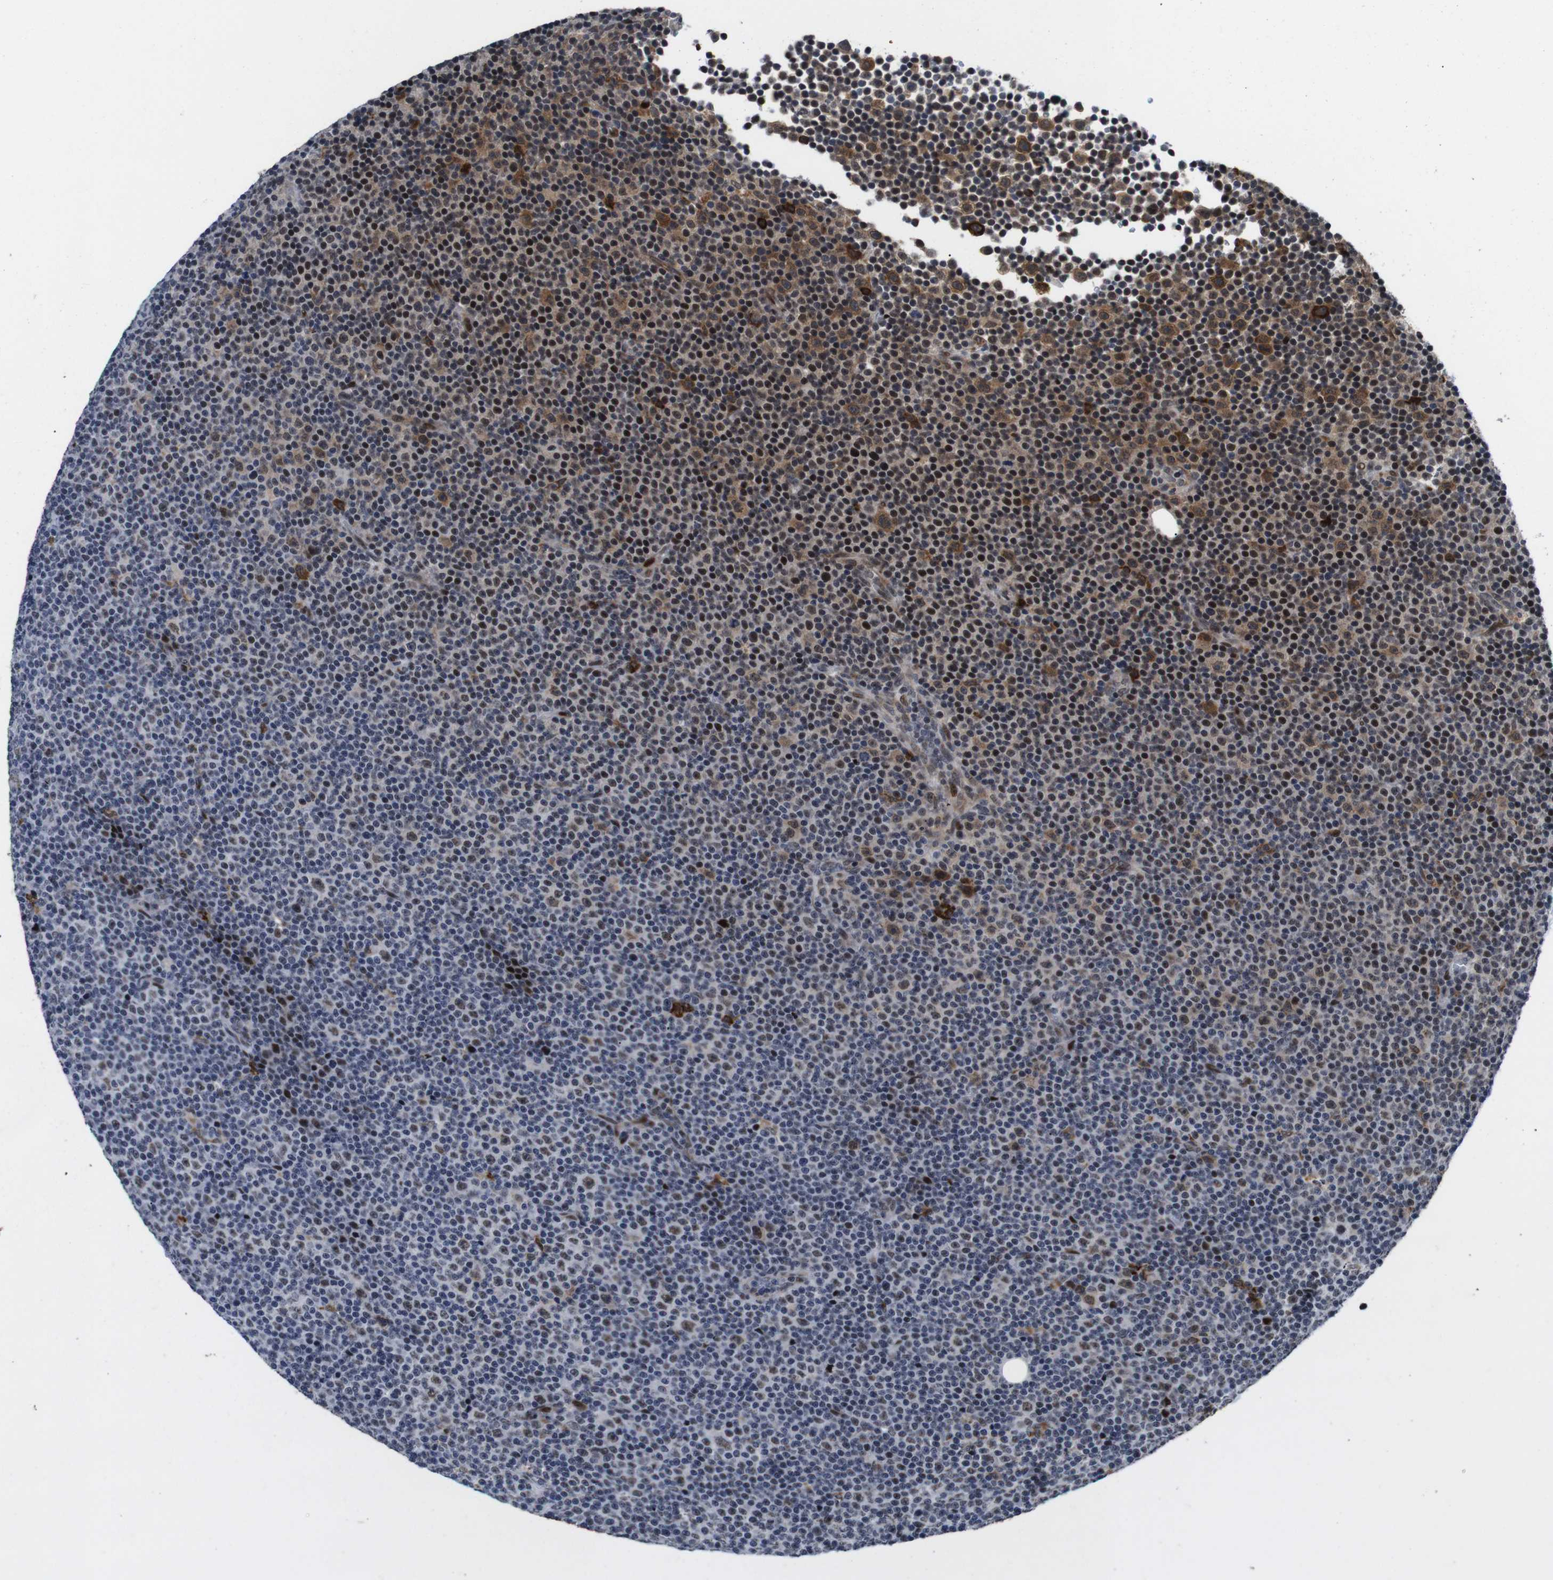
{"staining": {"intensity": "strong", "quantity": "<25%", "location": "cytoplasmic/membranous,nuclear"}, "tissue": "lymphoma", "cell_type": "Tumor cells", "image_type": "cancer", "snomed": [{"axis": "morphology", "description": "Malignant lymphoma, non-Hodgkin's type, Low grade"}, {"axis": "topography", "description": "Lymph node"}], "caption": "High-power microscopy captured an IHC photomicrograph of lymphoma, revealing strong cytoplasmic/membranous and nuclear staining in approximately <25% of tumor cells.", "gene": "EIF4G1", "patient": {"sex": "female", "age": 67}}